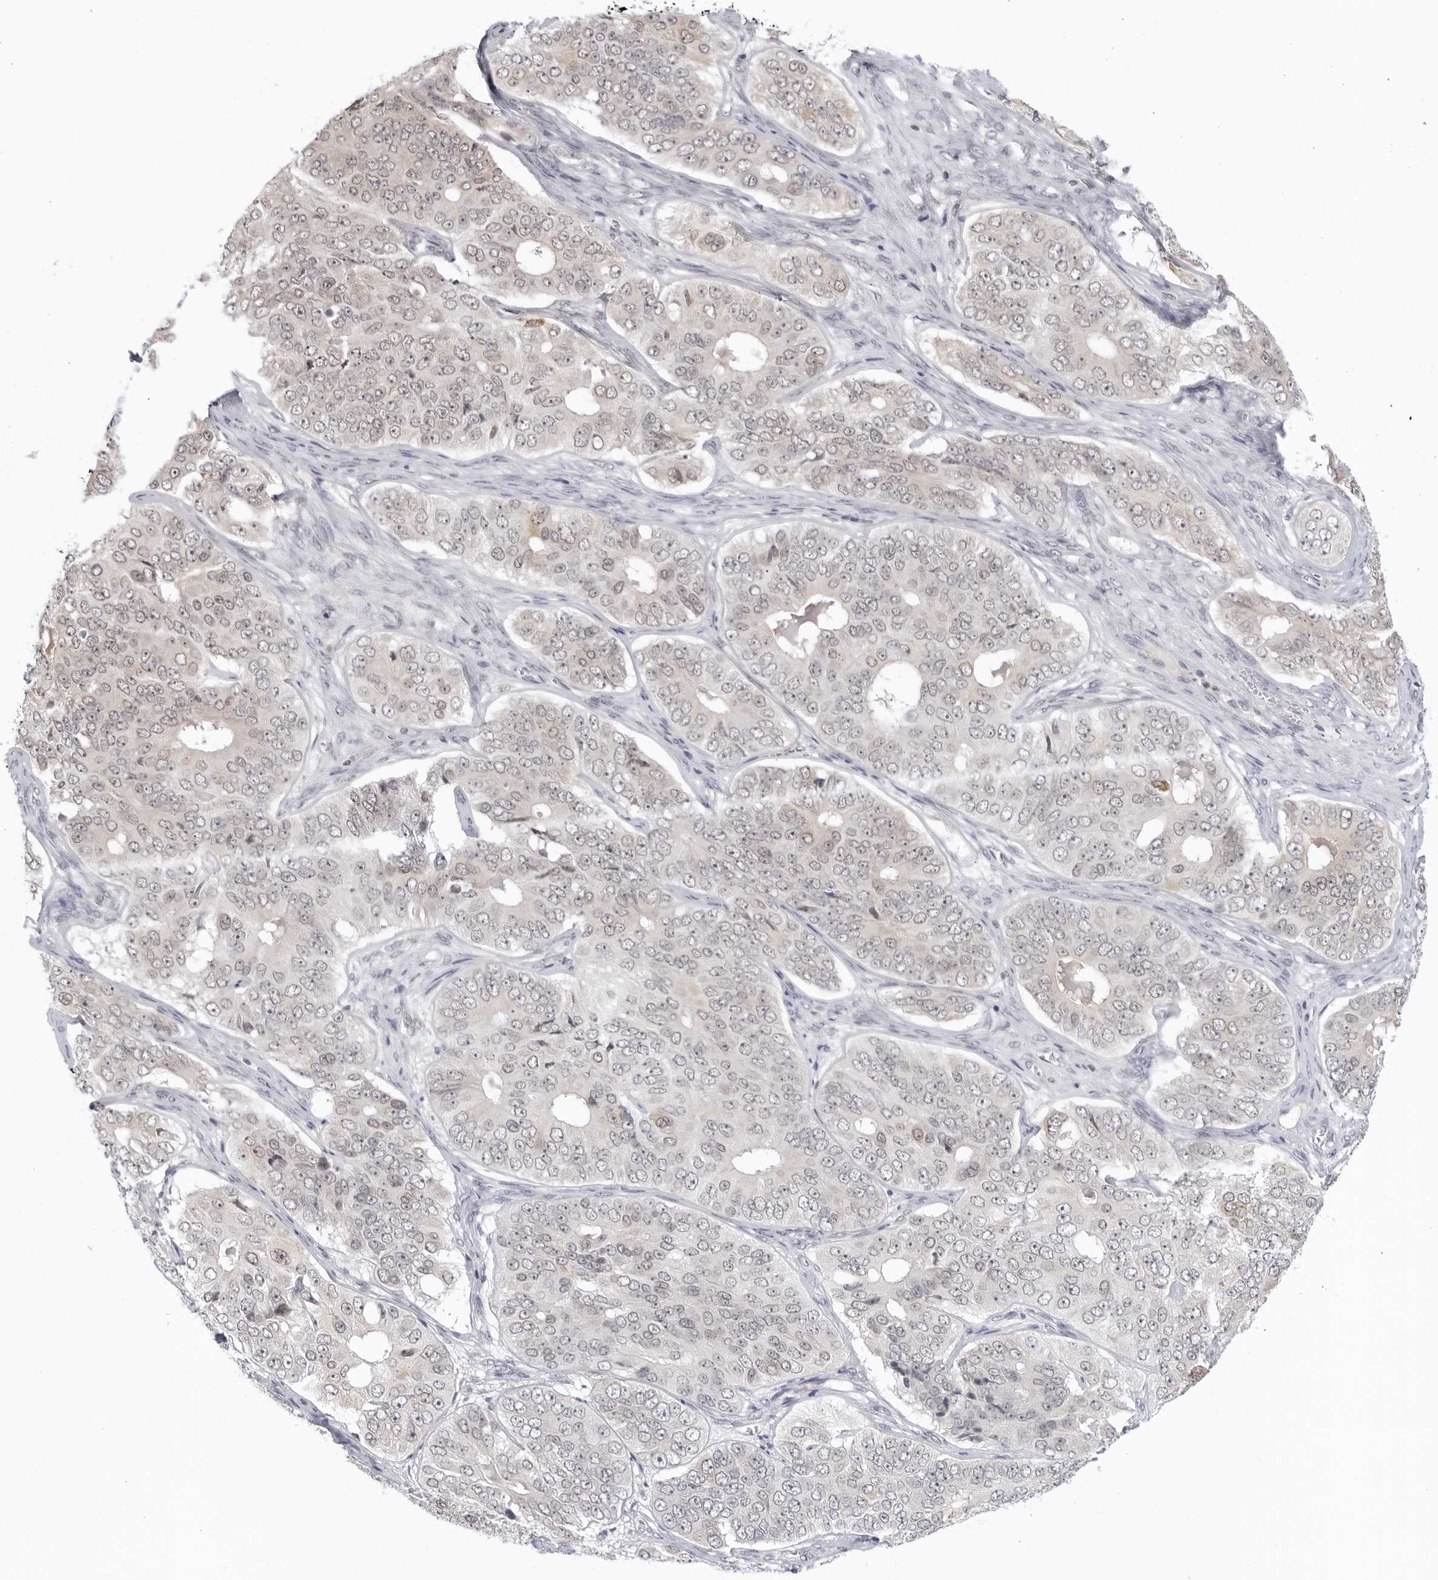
{"staining": {"intensity": "negative", "quantity": "none", "location": "none"}, "tissue": "ovarian cancer", "cell_type": "Tumor cells", "image_type": "cancer", "snomed": [{"axis": "morphology", "description": "Carcinoma, endometroid"}, {"axis": "topography", "description": "Ovary"}], "caption": "Tumor cells are negative for protein expression in human ovarian cancer (endometroid carcinoma).", "gene": "RAB11FIP3", "patient": {"sex": "female", "age": 51}}